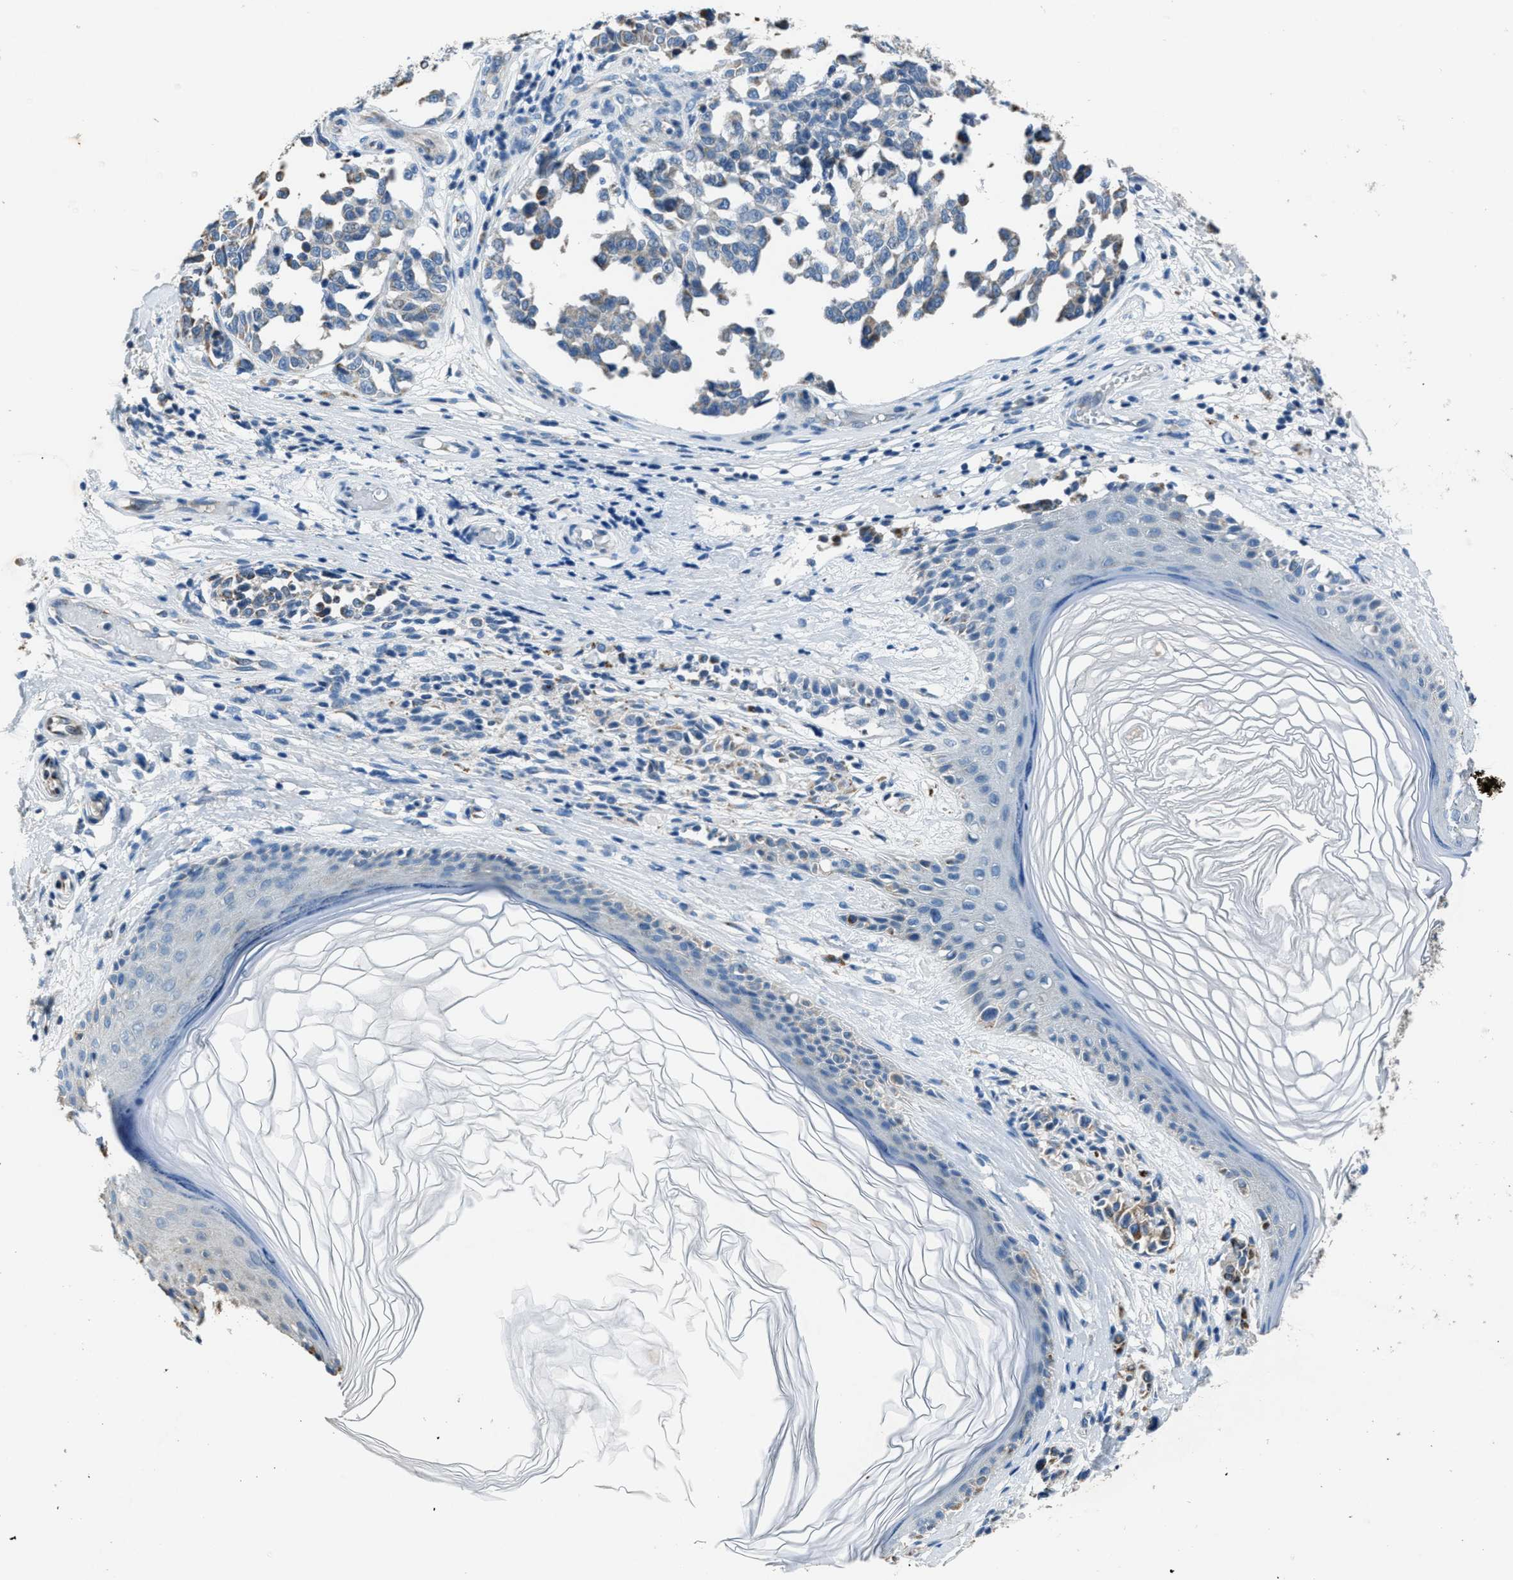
{"staining": {"intensity": "weak", "quantity": "<25%", "location": "cytoplasmic/membranous"}, "tissue": "melanoma", "cell_type": "Tumor cells", "image_type": "cancer", "snomed": [{"axis": "morphology", "description": "Malignant melanoma, NOS"}, {"axis": "topography", "description": "Skin"}], "caption": "Malignant melanoma was stained to show a protein in brown. There is no significant staining in tumor cells.", "gene": "ADAM2", "patient": {"sex": "female", "age": 64}}